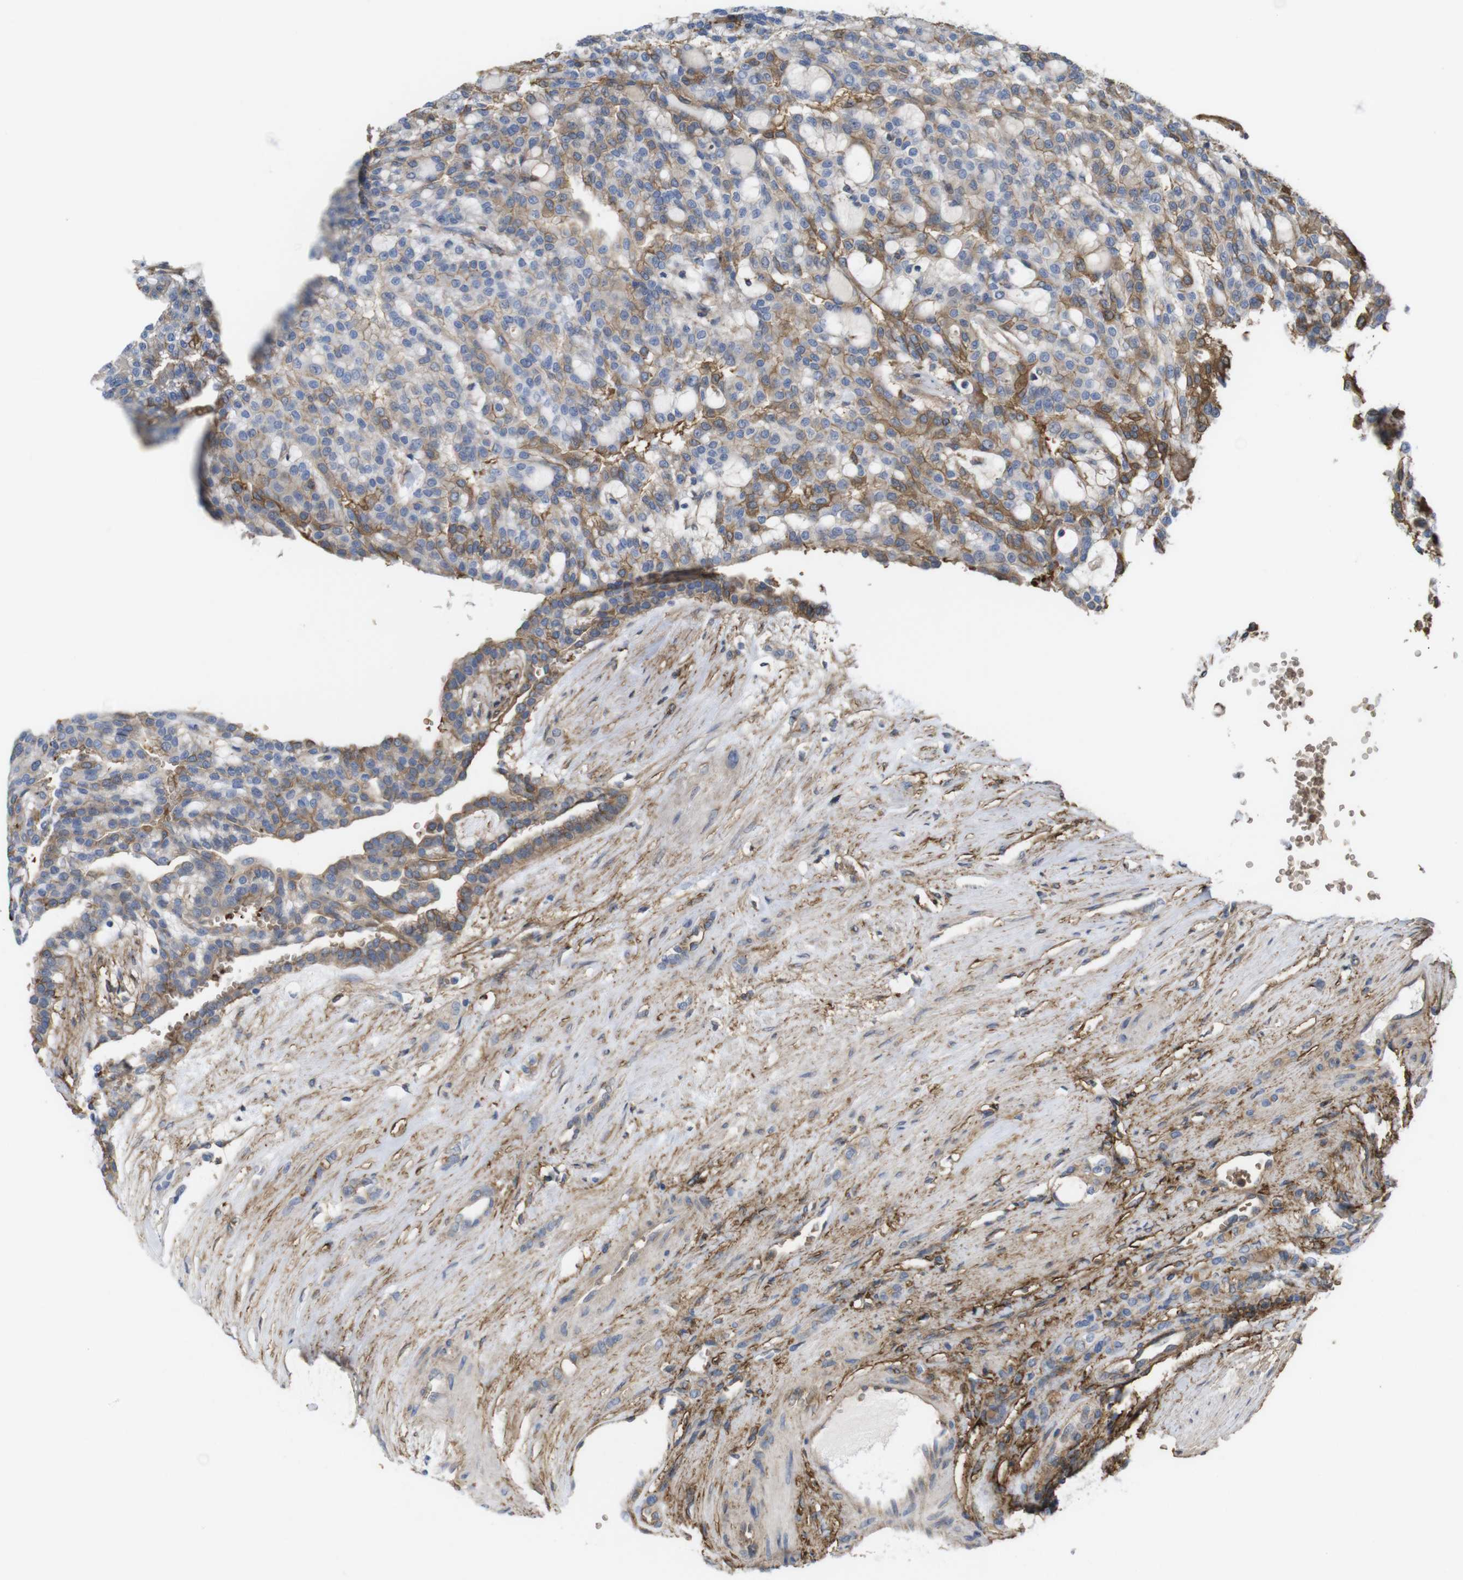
{"staining": {"intensity": "moderate", "quantity": "25%-75%", "location": "cytoplasmic/membranous"}, "tissue": "renal cancer", "cell_type": "Tumor cells", "image_type": "cancer", "snomed": [{"axis": "morphology", "description": "Adenocarcinoma, NOS"}, {"axis": "topography", "description": "Kidney"}], "caption": "DAB (3,3'-diaminobenzidine) immunohistochemical staining of renal adenocarcinoma displays moderate cytoplasmic/membranous protein staining in about 25%-75% of tumor cells. (DAB IHC with brightfield microscopy, high magnification).", "gene": "CYBRD1", "patient": {"sex": "male", "age": 63}}